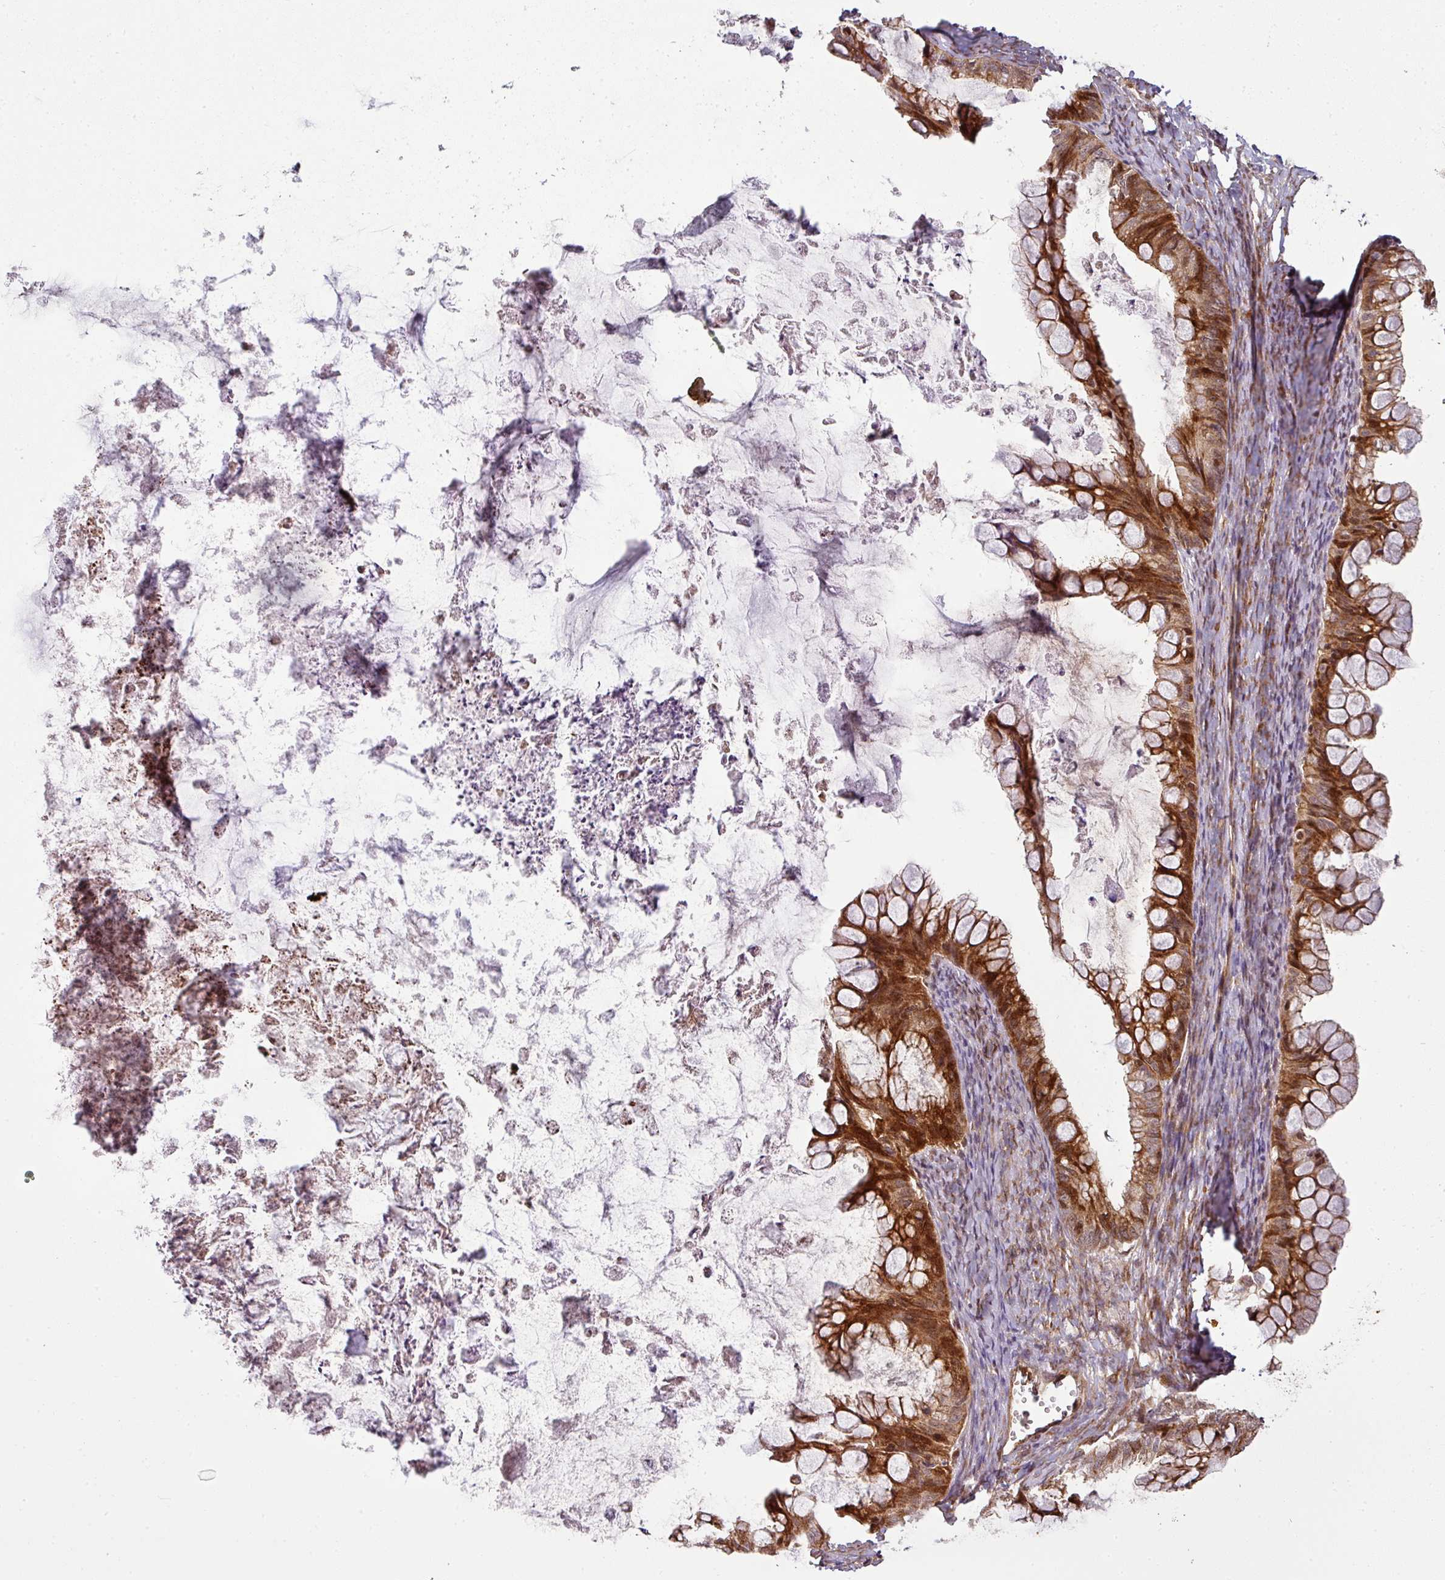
{"staining": {"intensity": "strong", "quantity": ">75%", "location": "cytoplasmic/membranous,nuclear"}, "tissue": "ovarian cancer", "cell_type": "Tumor cells", "image_type": "cancer", "snomed": [{"axis": "morphology", "description": "Cystadenocarcinoma, mucinous, NOS"}, {"axis": "topography", "description": "Ovary"}], "caption": "Immunohistochemical staining of mucinous cystadenocarcinoma (ovarian) shows high levels of strong cytoplasmic/membranous and nuclear protein staining in approximately >75% of tumor cells. The staining is performed using DAB (3,3'-diaminobenzidine) brown chromogen to label protein expression. The nuclei are counter-stained blue using hematoxylin.", "gene": "ATAT1", "patient": {"sex": "female", "age": 35}}